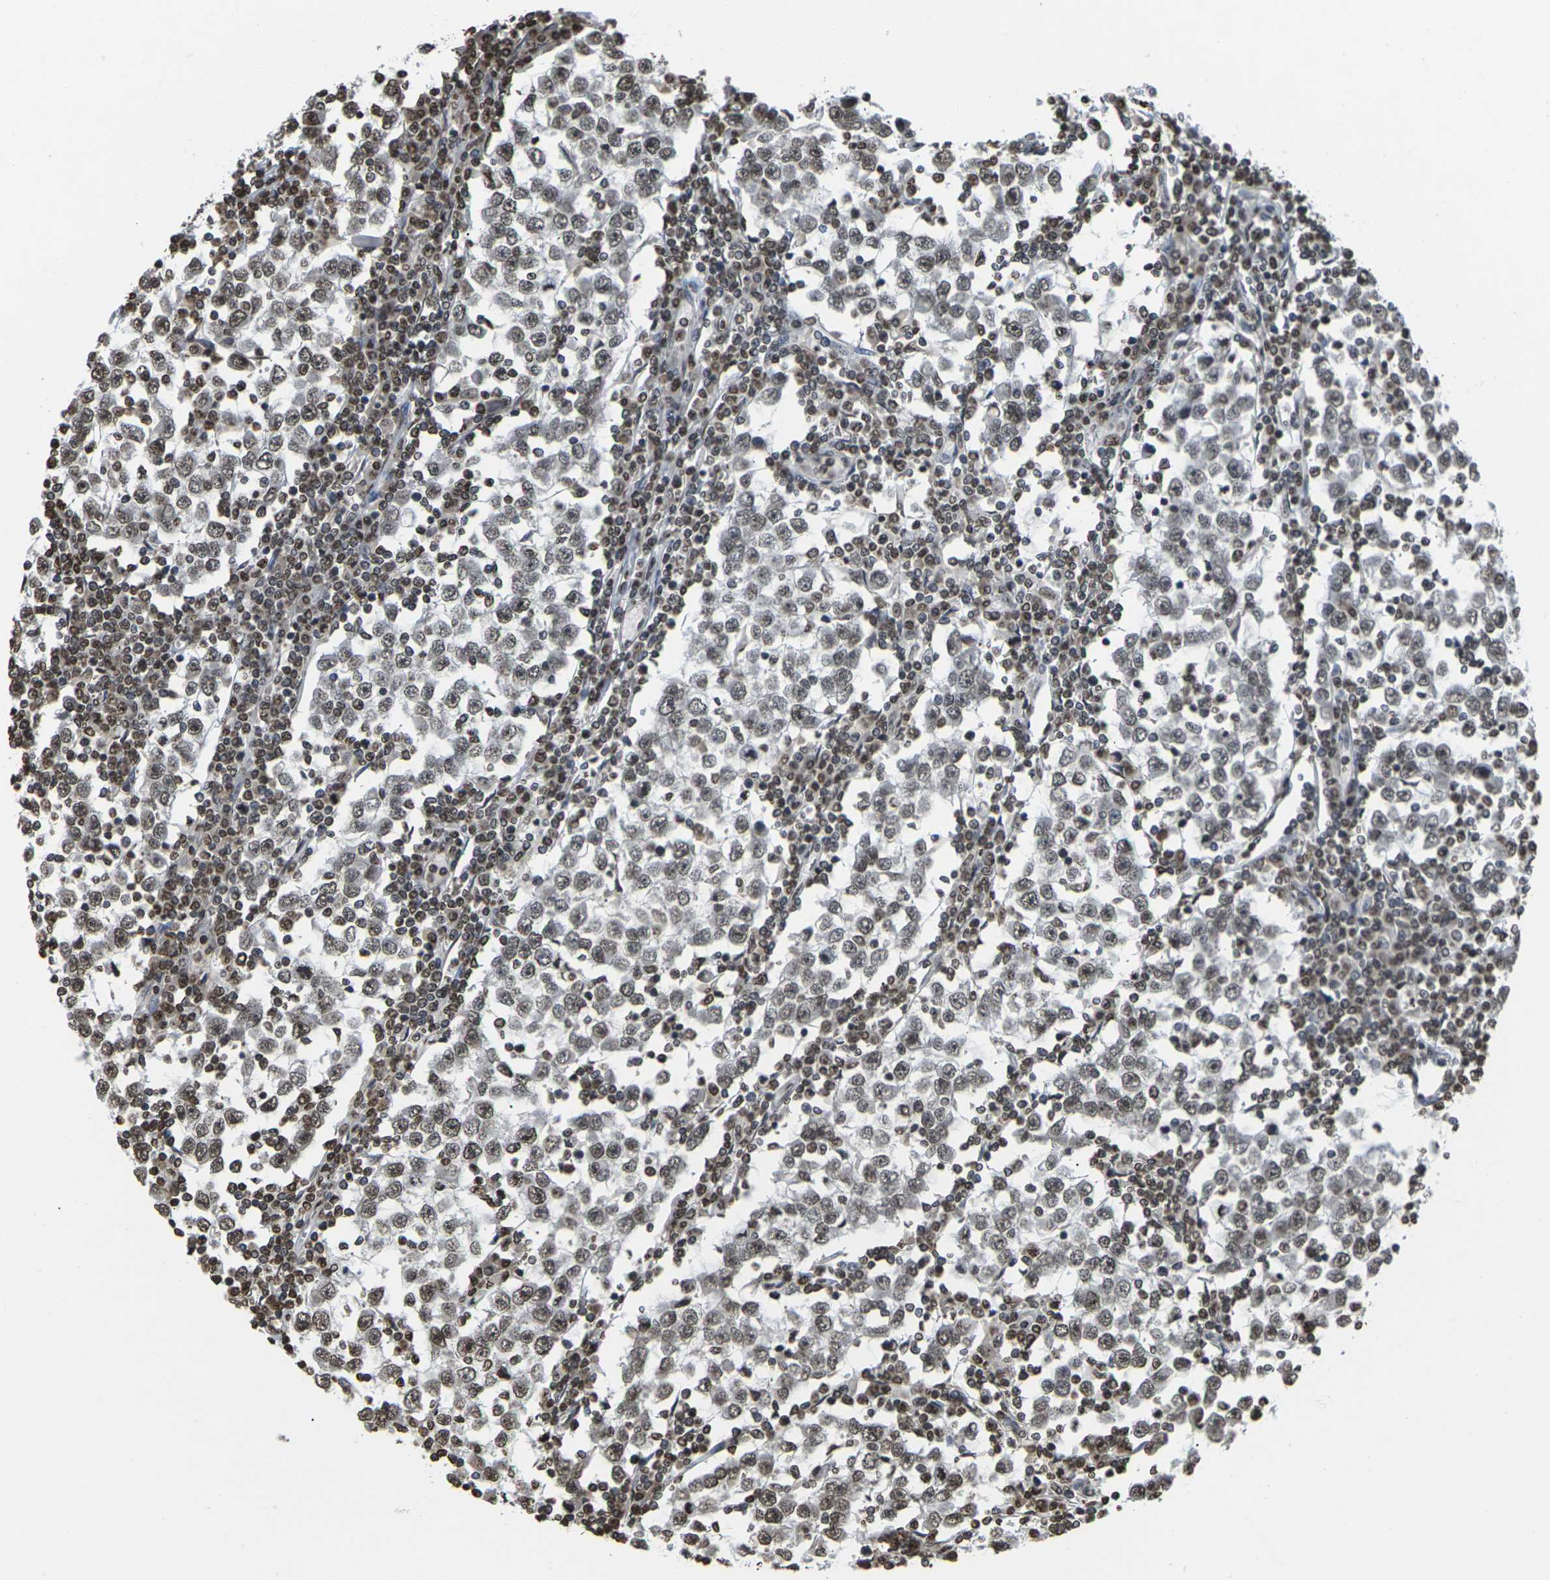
{"staining": {"intensity": "moderate", "quantity": ">75%", "location": "nuclear"}, "tissue": "testis cancer", "cell_type": "Tumor cells", "image_type": "cancer", "snomed": [{"axis": "morphology", "description": "Seminoma, NOS"}, {"axis": "topography", "description": "Testis"}], "caption": "Seminoma (testis) was stained to show a protein in brown. There is medium levels of moderate nuclear staining in about >75% of tumor cells.", "gene": "EMSY", "patient": {"sex": "male", "age": 65}}